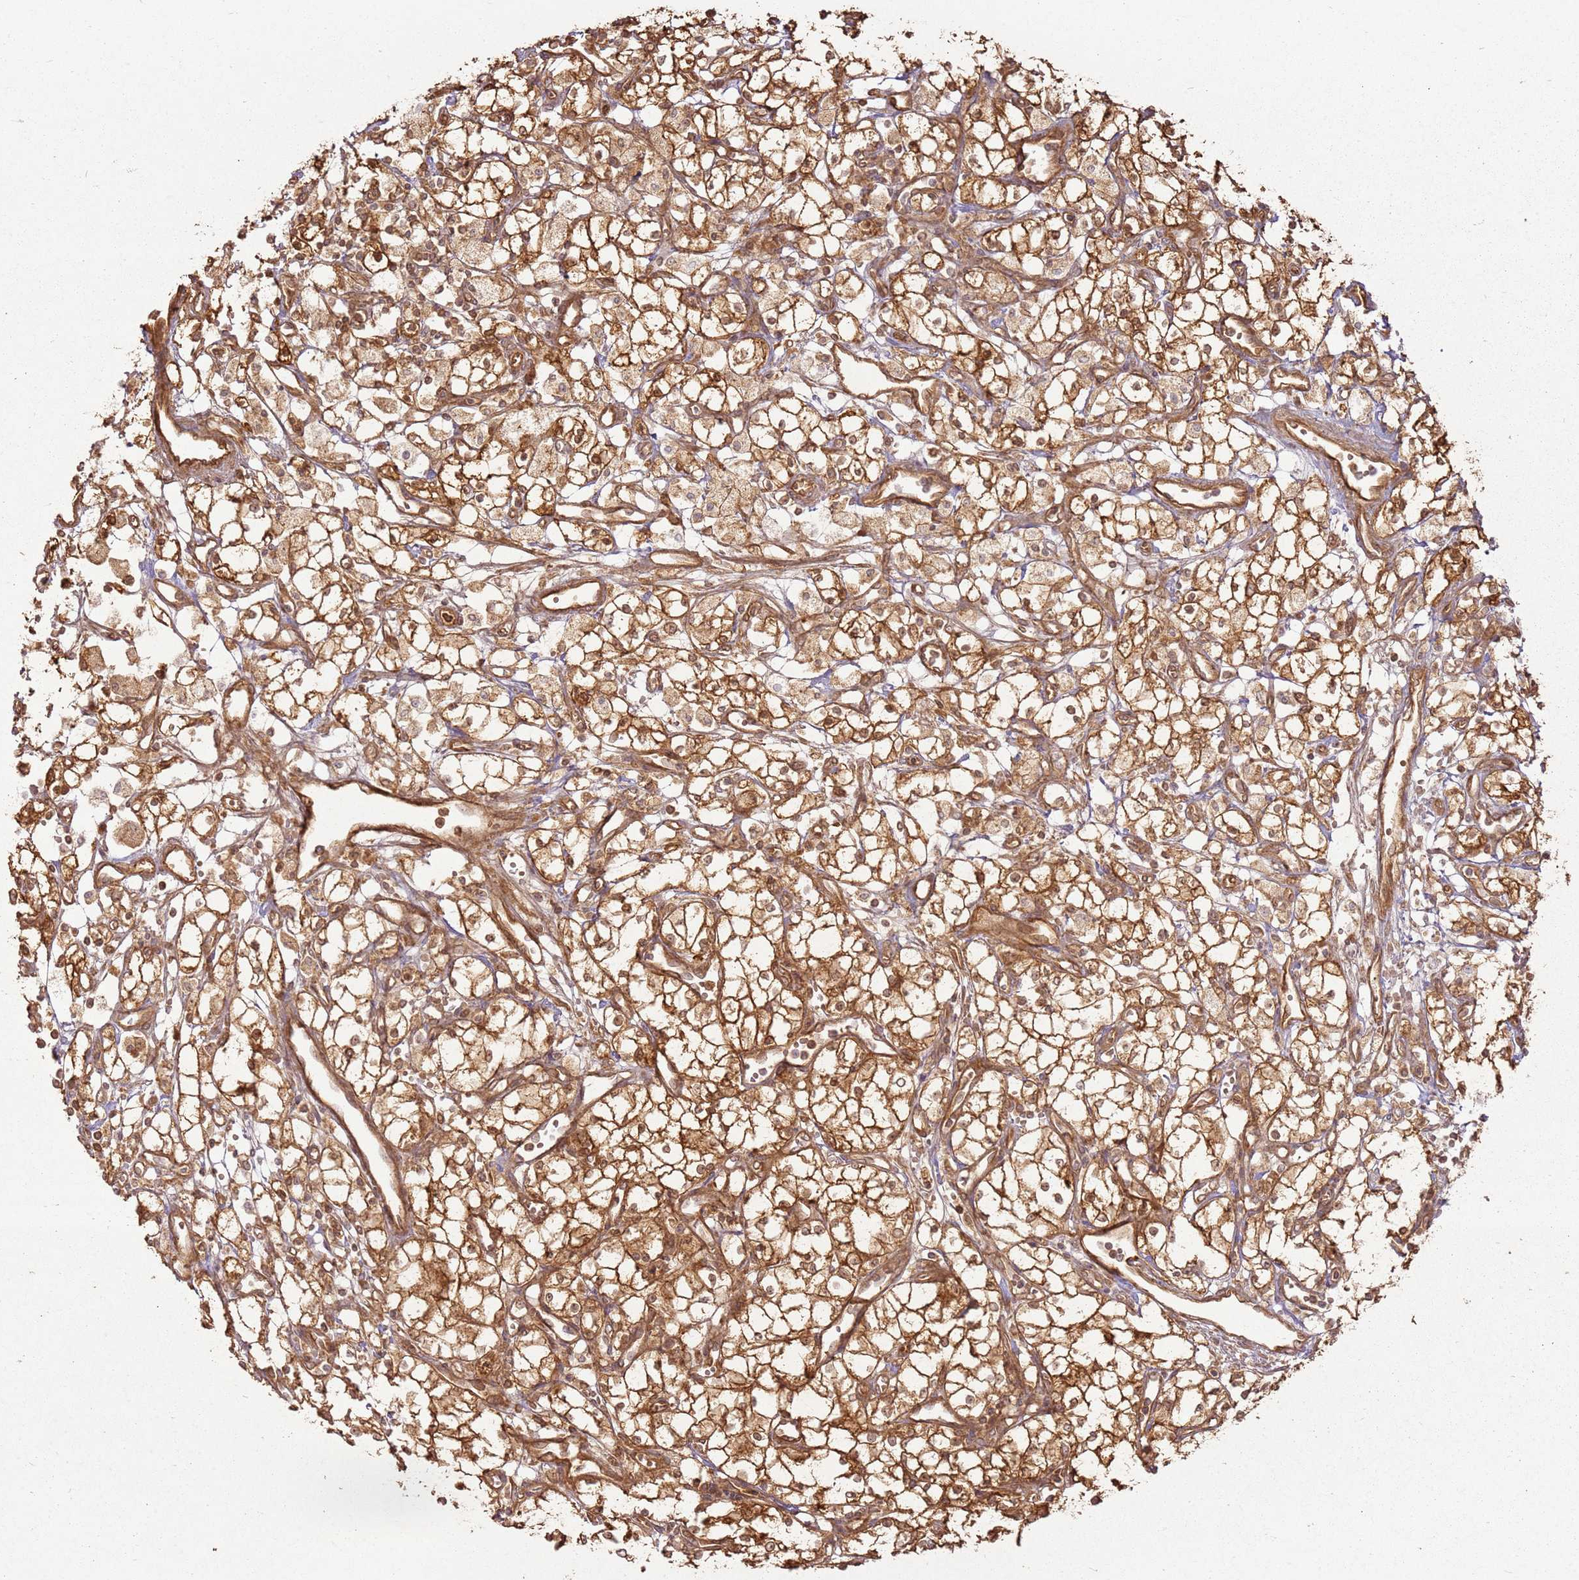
{"staining": {"intensity": "strong", "quantity": ">75%", "location": "cytoplasmic/membranous"}, "tissue": "renal cancer", "cell_type": "Tumor cells", "image_type": "cancer", "snomed": [{"axis": "morphology", "description": "Adenocarcinoma, NOS"}, {"axis": "topography", "description": "Kidney"}], "caption": "A micrograph showing strong cytoplasmic/membranous expression in approximately >75% of tumor cells in renal adenocarcinoma, as visualized by brown immunohistochemical staining.", "gene": "ZNF776", "patient": {"sex": "male", "age": 59}}